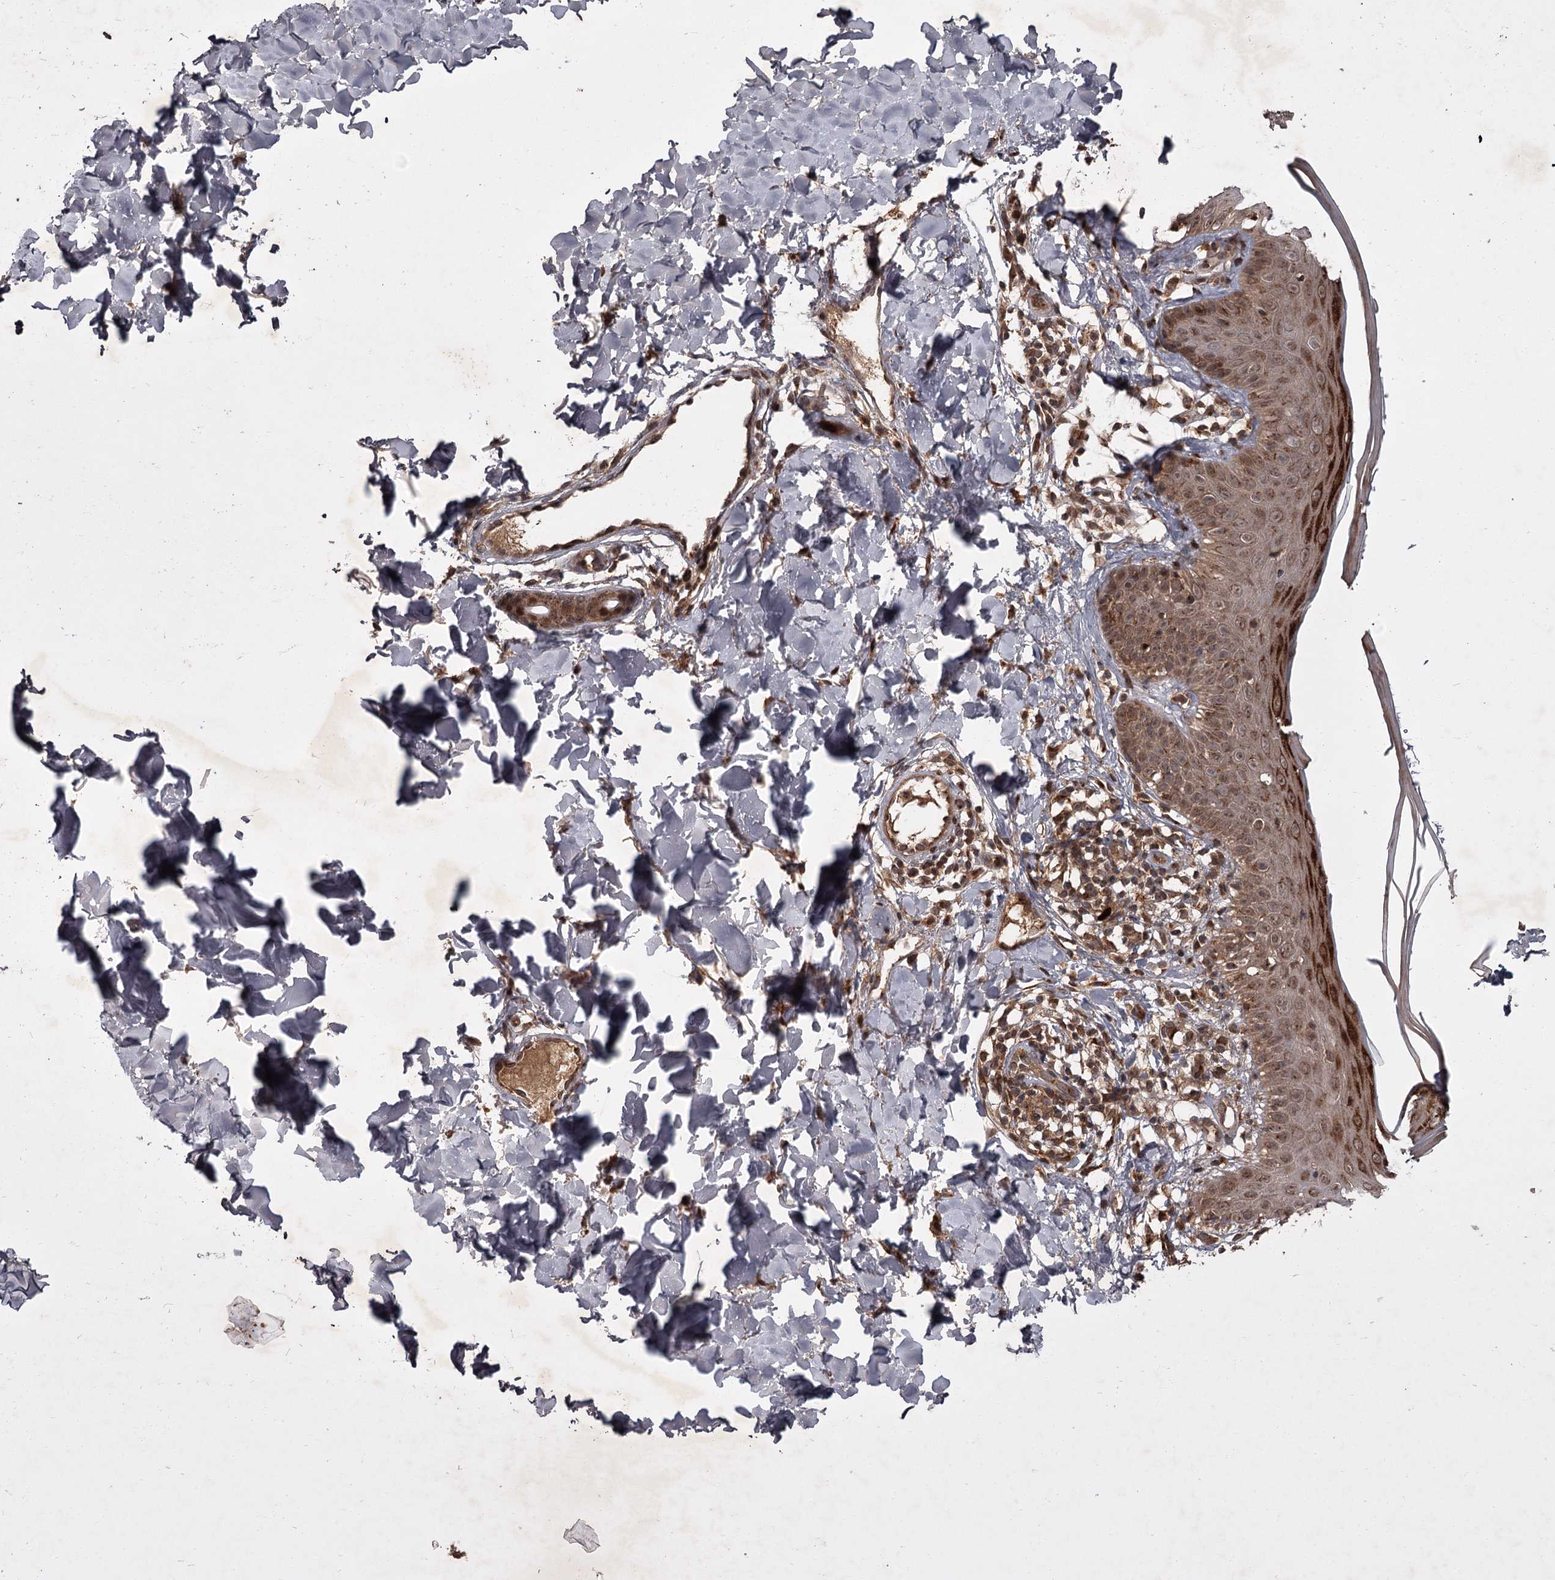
{"staining": {"intensity": "moderate", "quantity": ">75%", "location": "cytoplasmic/membranous"}, "tissue": "skin", "cell_type": "Fibroblasts", "image_type": "normal", "snomed": [{"axis": "morphology", "description": "Normal tissue, NOS"}, {"axis": "topography", "description": "Skin"}], "caption": "Moderate cytoplasmic/membranous expression for a protein is identified in approximately >75% of fibroblasts of benign skin using immunohistochemistry (IHC).", "gene": "TBC1D23", "patient": {"sex": "male", "age": 52}}